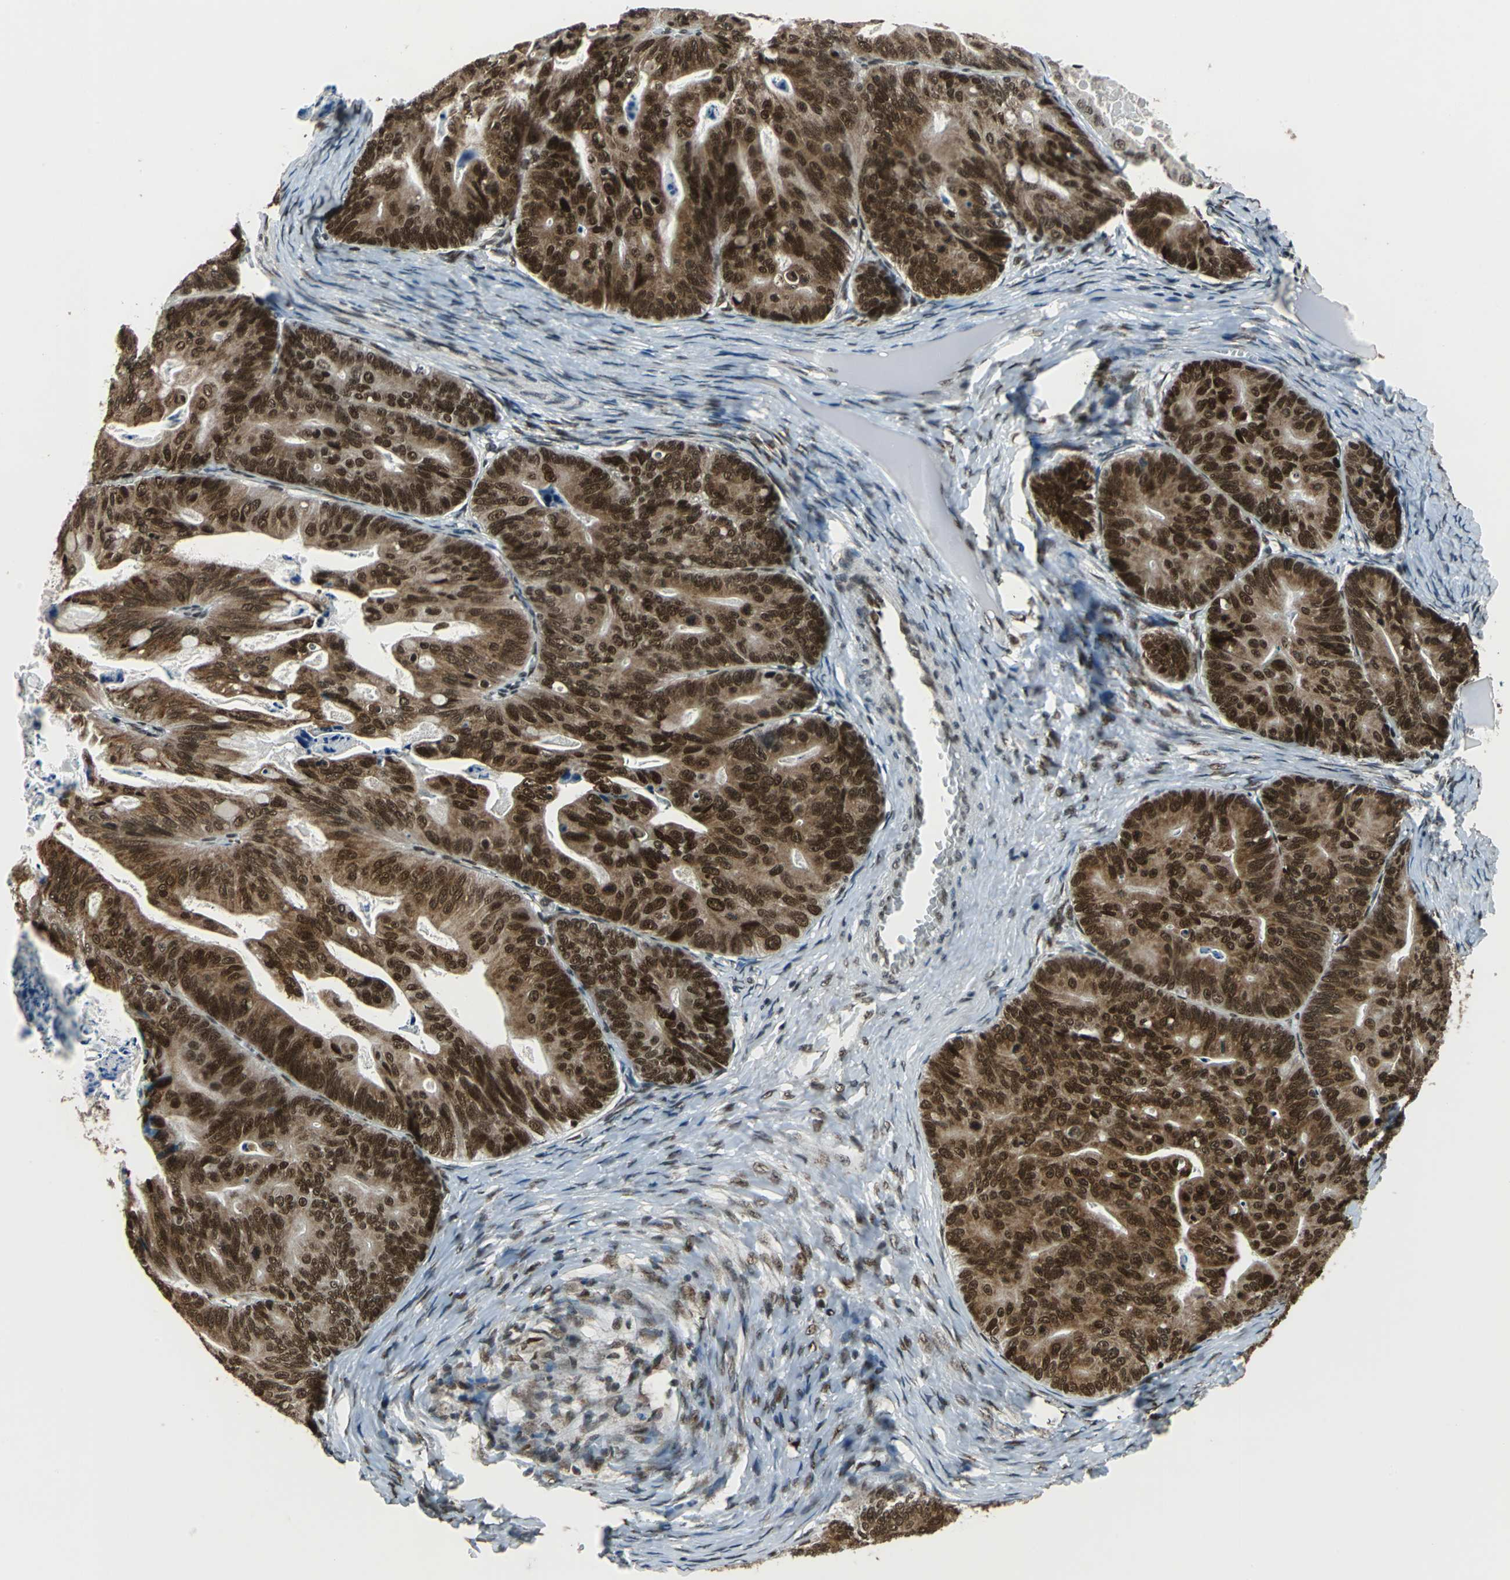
{"staining": {"intensity": "strong", "quantity": ">75%", "location": "cytoplasmic/membranous,nuclear"}, "tissue": "ovarian cancer", "cell_type": "Tumor cells", "image_type": "cancer", "snomed": [{"axis": "morphology", "description": "Cystadenocarcinoma, mucinous, NOS"}, {"axis": "topography", "description": "Ovary"}], "caption": "IHC (DAB) staining of human mucinous cystadenocarcinoma (ovarian) displays strong cytoplasmic/membranous and nuclear protein positivity in about >75% of tumor cells. Using DAB (brown) and hematoxylin (blue) stains, captured at high magnification using brightfield microscopy.", "gene": "BCLAF1", "patient": {"sex": "female", "age": 36}}